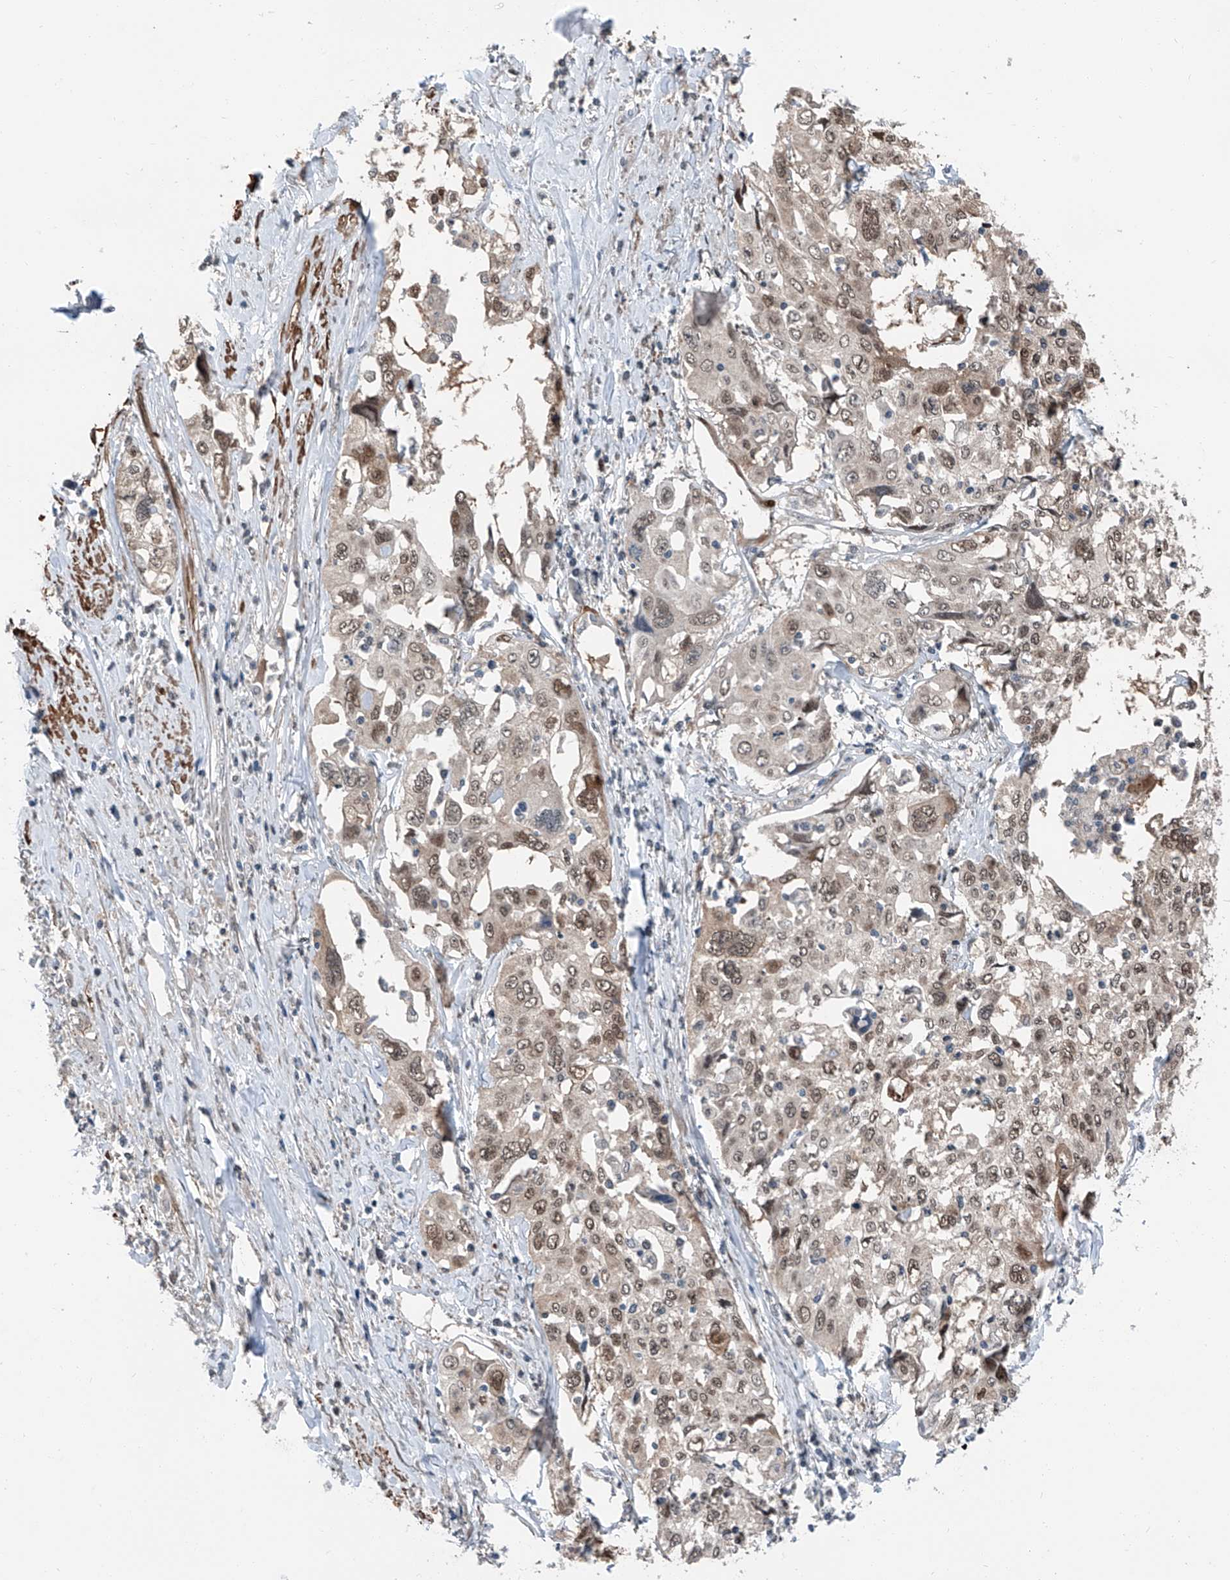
{"staining": {"intensity": "moderate", "quantity": ">75%", "location": "nuclear"}, "tissue": "cervical cancer", "cell_type": "Tumor cells", "image_type": "cancer", "snomed": [{"axis": "morphology", "description": "Squamous cell carcinoma, NOS"}, {"axis": "topography", "description": "Cervix"}], "caption": "A histopathology image of cervical squamous cell carcinoma stained for a protein shows moderate nuclear brown staining in tumor cells.", "gene": "HSPA6", "patient": {"sex": "female", "age": 31}}